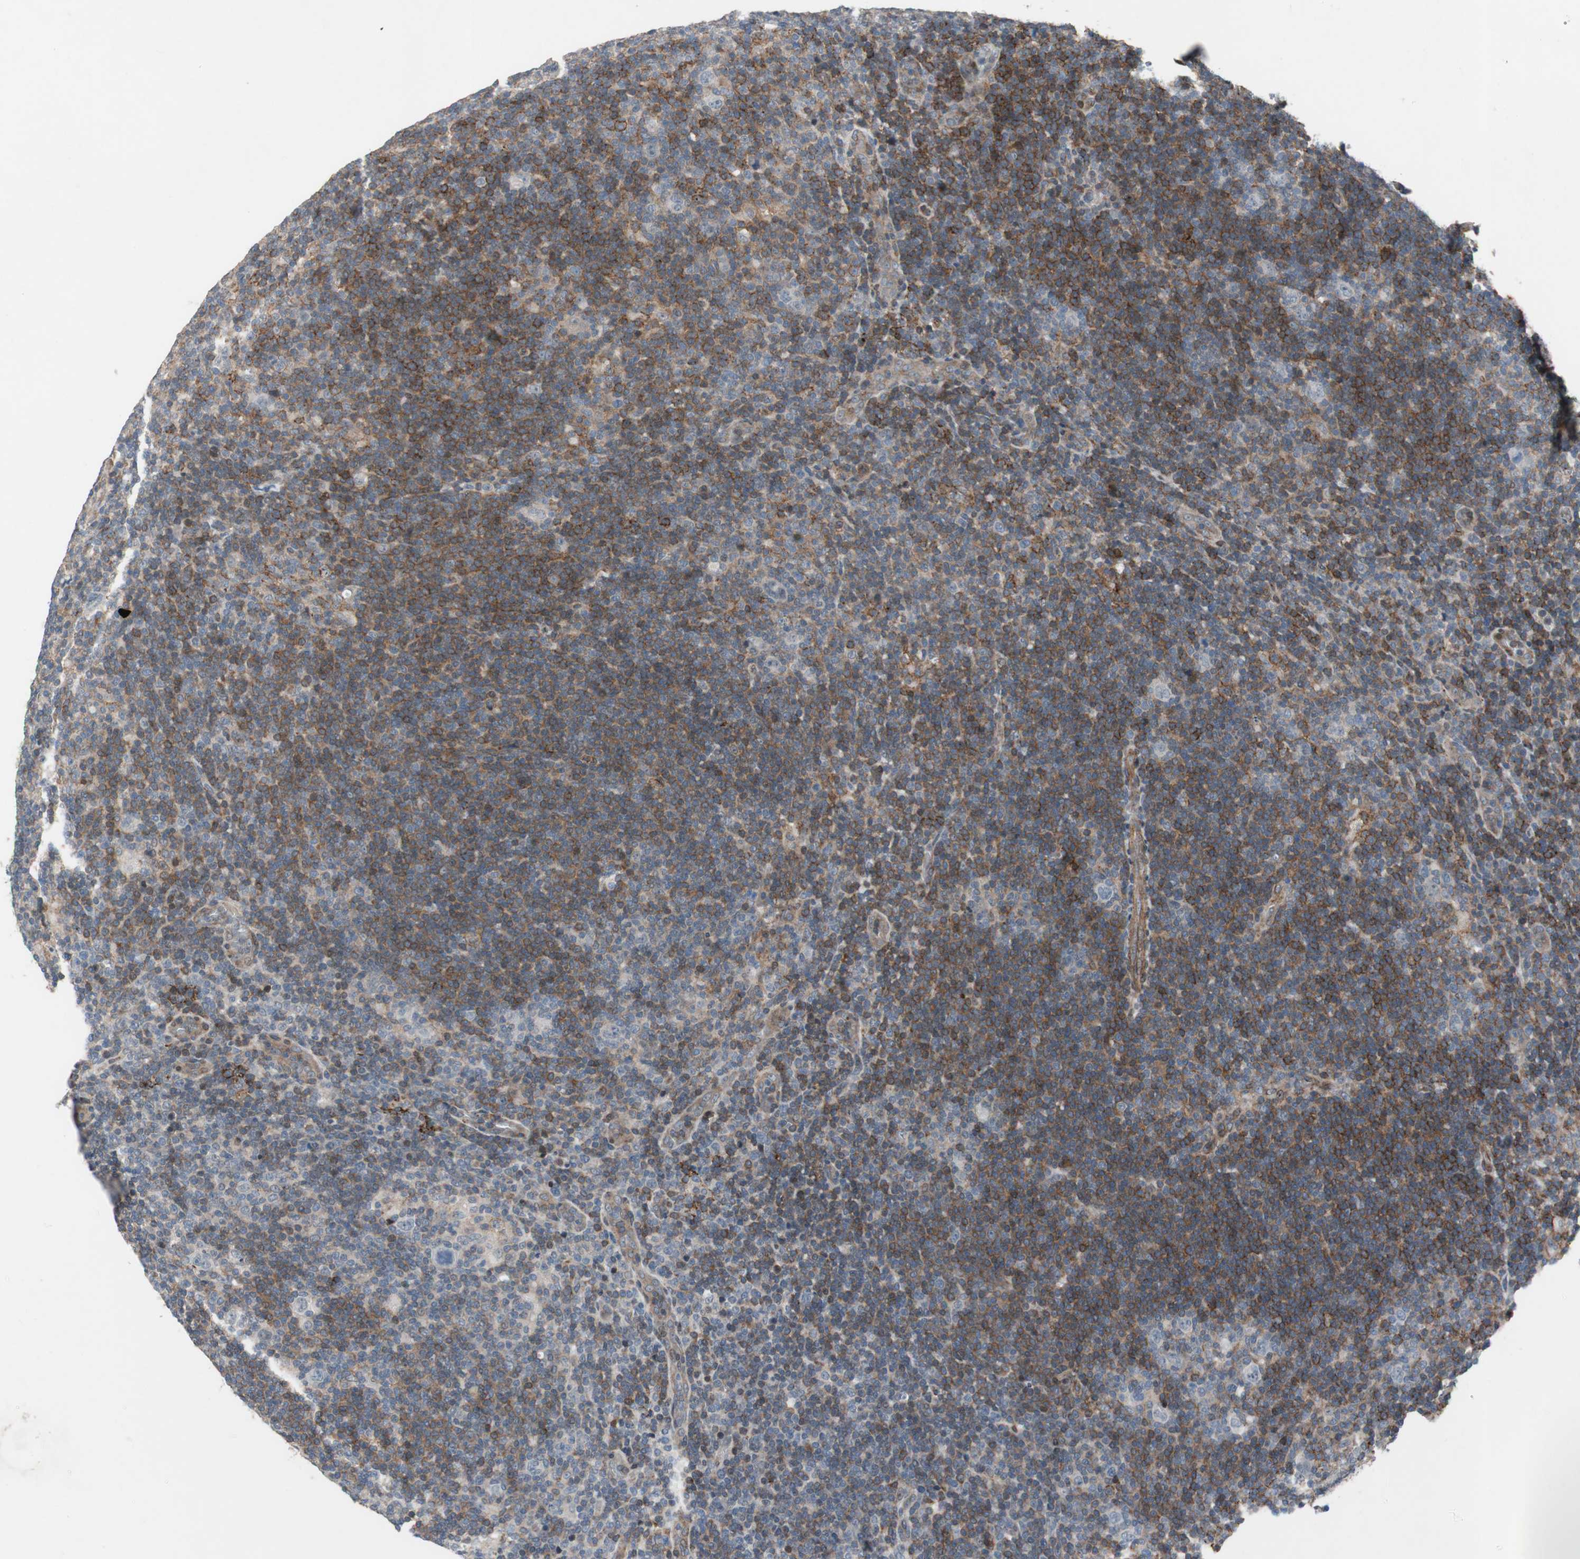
{"staining": {"intensity": "negative", "quantity": "none", "location": "none"}, "tissue": "lymphoma", "cell_type": "Tumor cells", "image_type": "cancer", "snomed": [{"axis": "morphology", "description": "Hodgkin's disease, NOS"}, {"axis": "topography", "description": "Lymph node"}], "caption": "Tumor cells show no significant protein staining in Hodgkin's disease.", "gene": "GRHL1", "patient": {"sex": "female", "age": 57}}